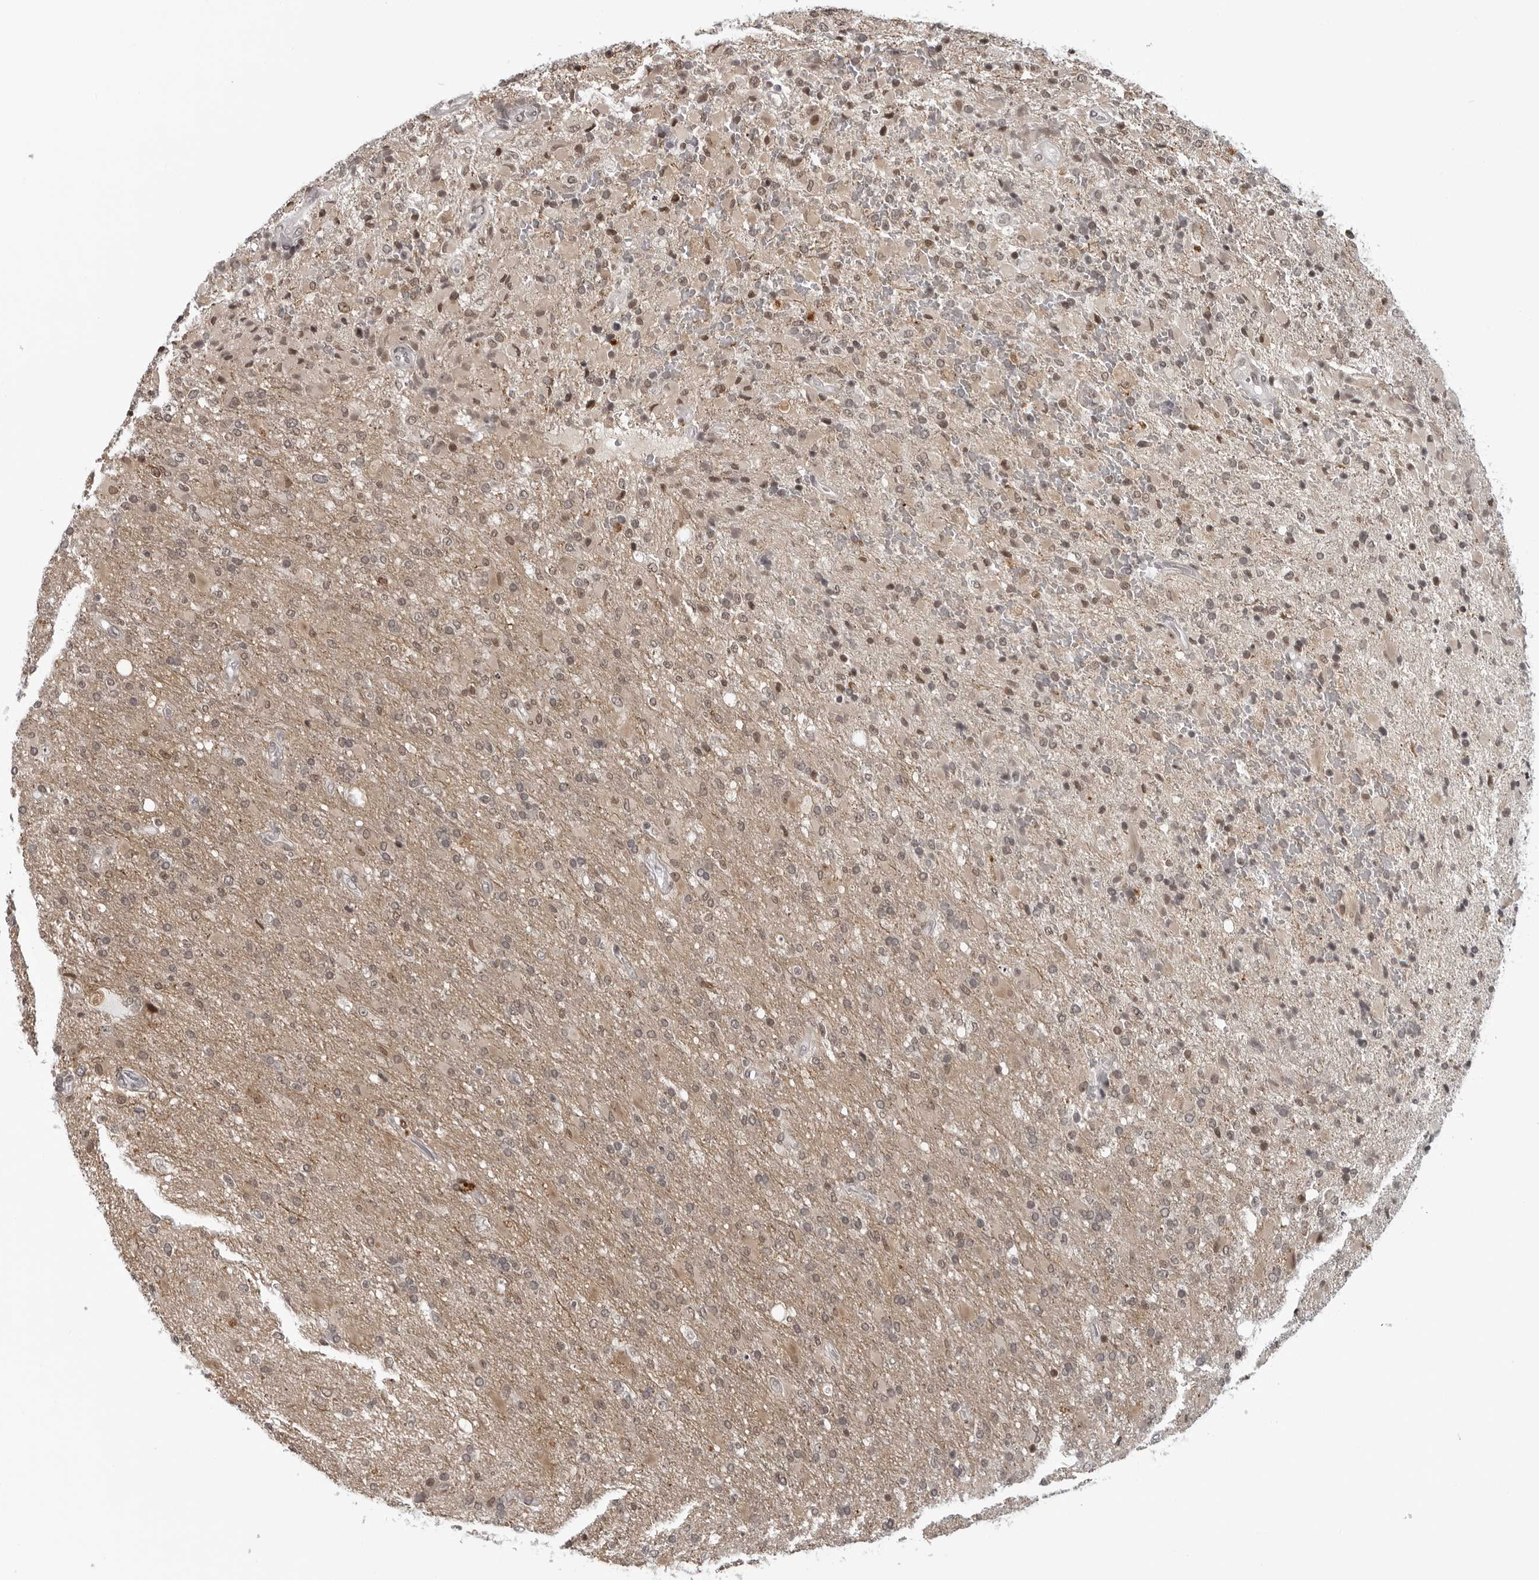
{"staining": {"intensity": "moderate", "quantity": "25%-75%", "location": "cytoplasmic/membranous,nuclear"}, "tissue": "glioma", "cell_type": "Tumor cells", "image_type": "cancer", "snomed": [{"axis": "morphology", "description": "Glioma, malignant, High grade"}, {"axis": "topography", "description": "Brain"}], "caption": "There is medium levels of moderate cytoplasmic/membranous and nuclear staining in tumor cells of glioma, as demonstrated by immunohistochemical staining (brown color).", "gene": "MAF", "patient": {"sex": "male", "age": 71}}